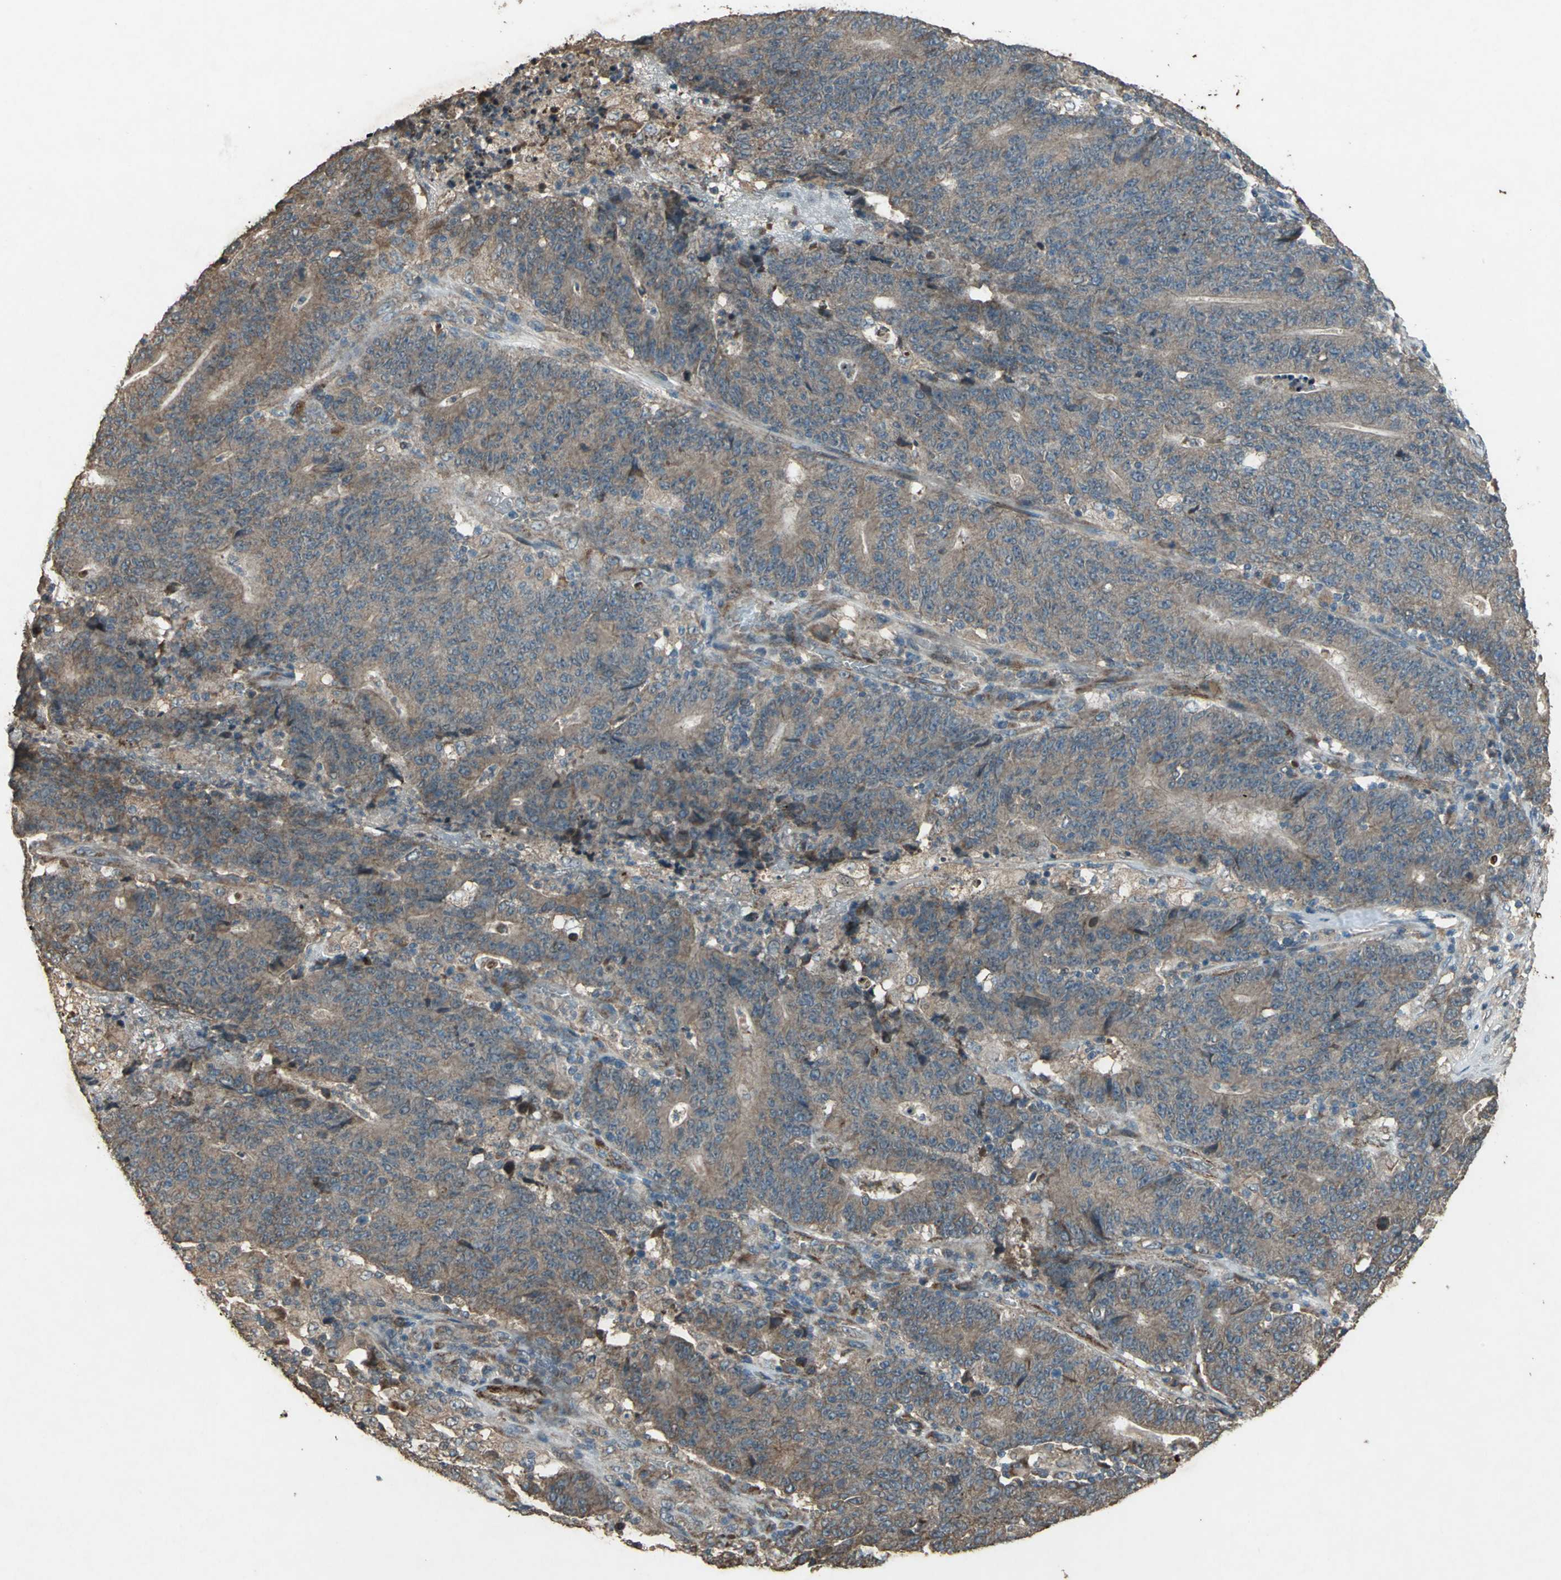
{"staining": {"intensity": "moderate", "quantity": ">75%", "location": "cytoplasmic/membranous"}, "tissue": "colorectal cancer", "cell_type": "Tumor cells", "image_type": "cancer", "snomed": [{"axis": "morphology", "description": "Normal tissue, NOS"}, {"axis": "morphology", "description": "Adenocarcinoma, NOS"}, {"axis": "topography", "description": "Colon"}], "caption": "High-power microscopy captured an immunohistochemistry photomicrograph of colorectal cancer, revealing moderate cytoplasmic/membranous staining in about >75% of tumor cells.", "gene": "SEPTIN4", "patient": {"sex": "female", "age": 75}}